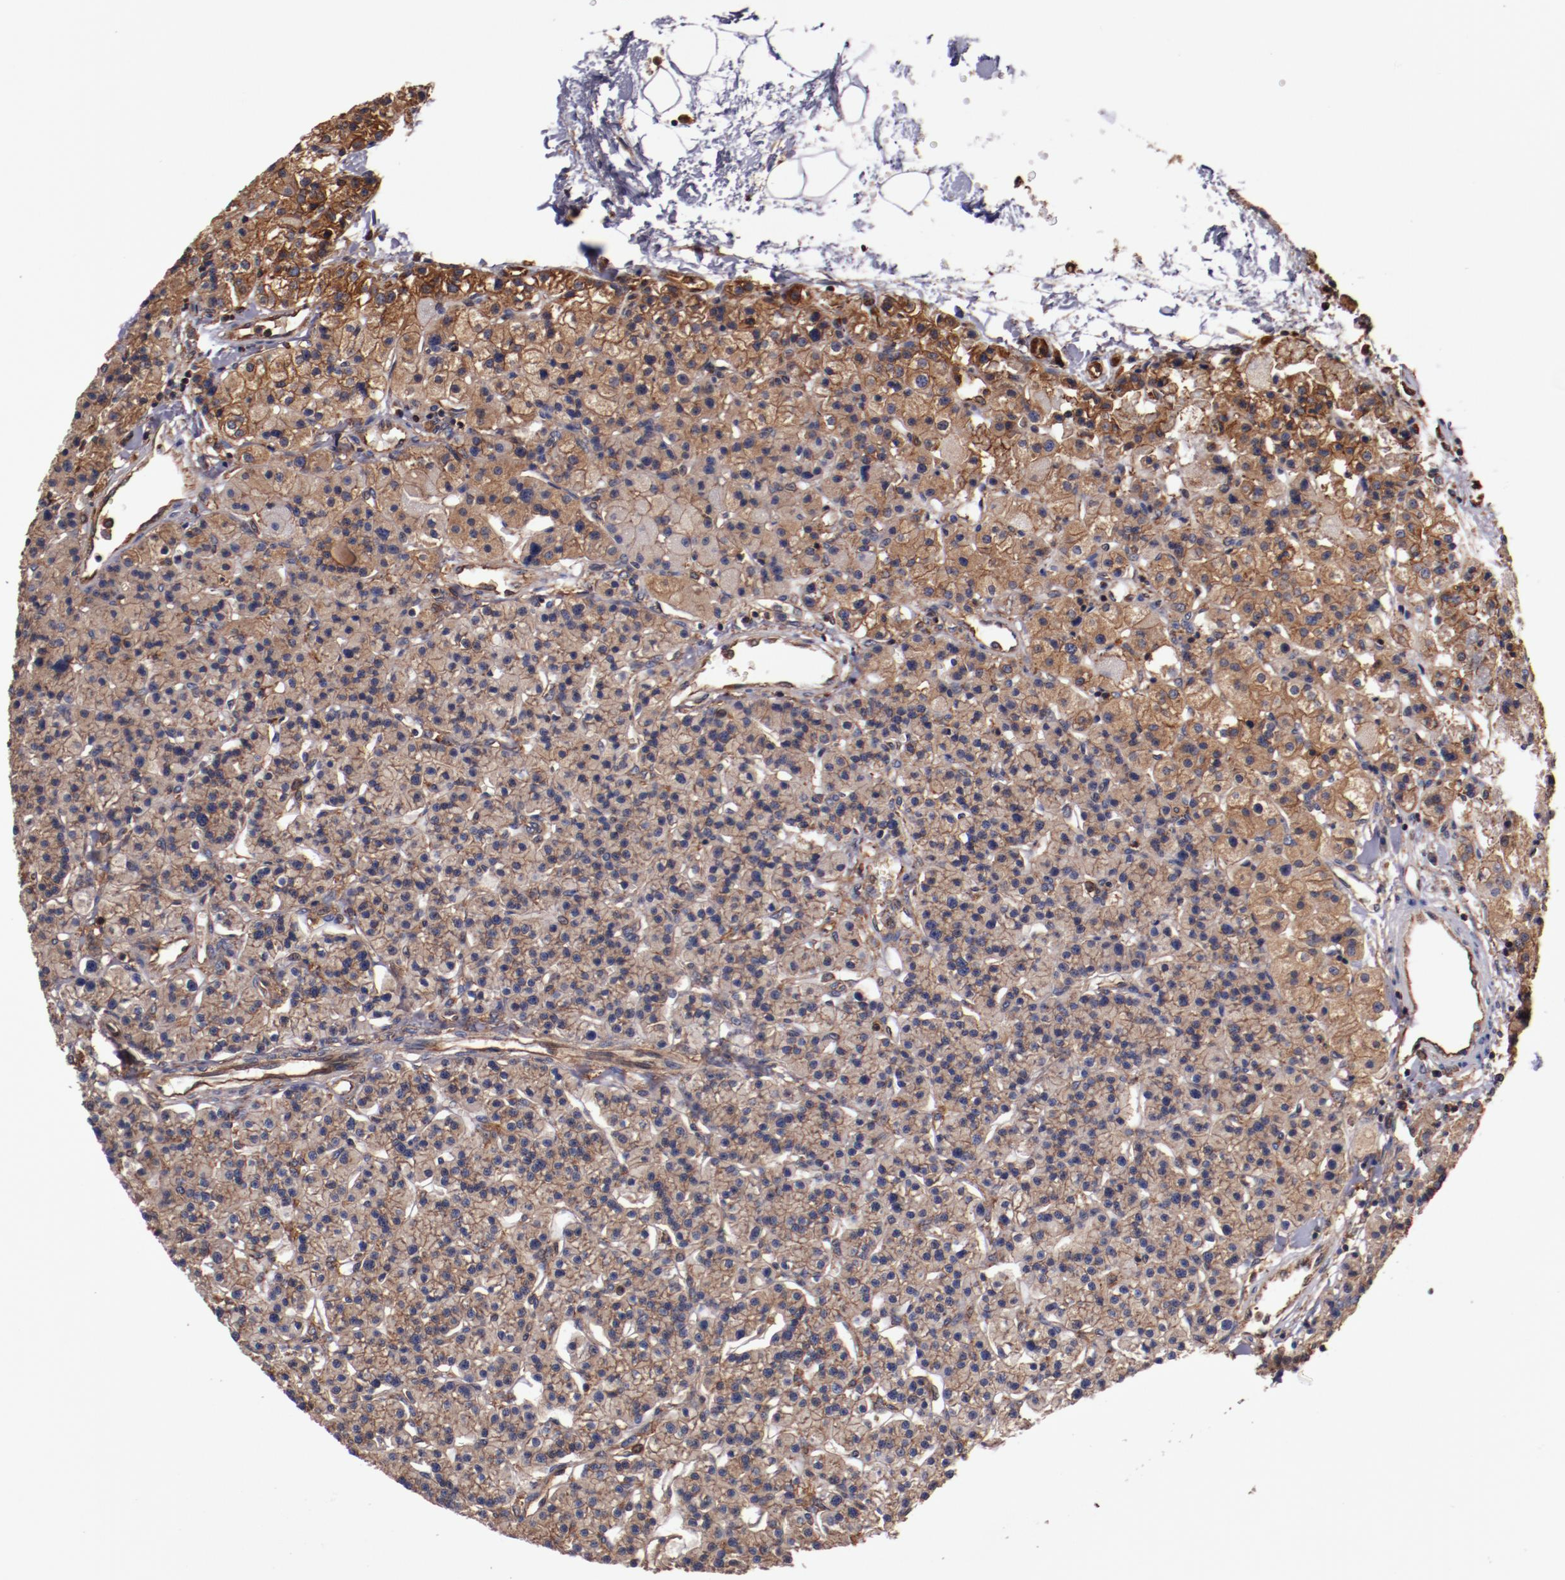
{"staining": {"intensity": "strong", "quantity": ">75%", "location": "cytoplasmic/membranous"}, "tissue": "parathyroid gland", "cell_type": "Glandular cells", "image_type": "normal", "snomed": [{"axis": "morphology", "description": "Normal tissue, NOS"}, {"axis": "topography", "description": "Parathyroid gland"}], "caption": "Immunohistochemistry (IHC) of benign parathyroid gland demonstrates high levels of strong cytoplasmic/membranous expression in approximately >75% of glandular cells.", "gene": "TMOD3", "patient": {"sex": "female", "age": 58}}